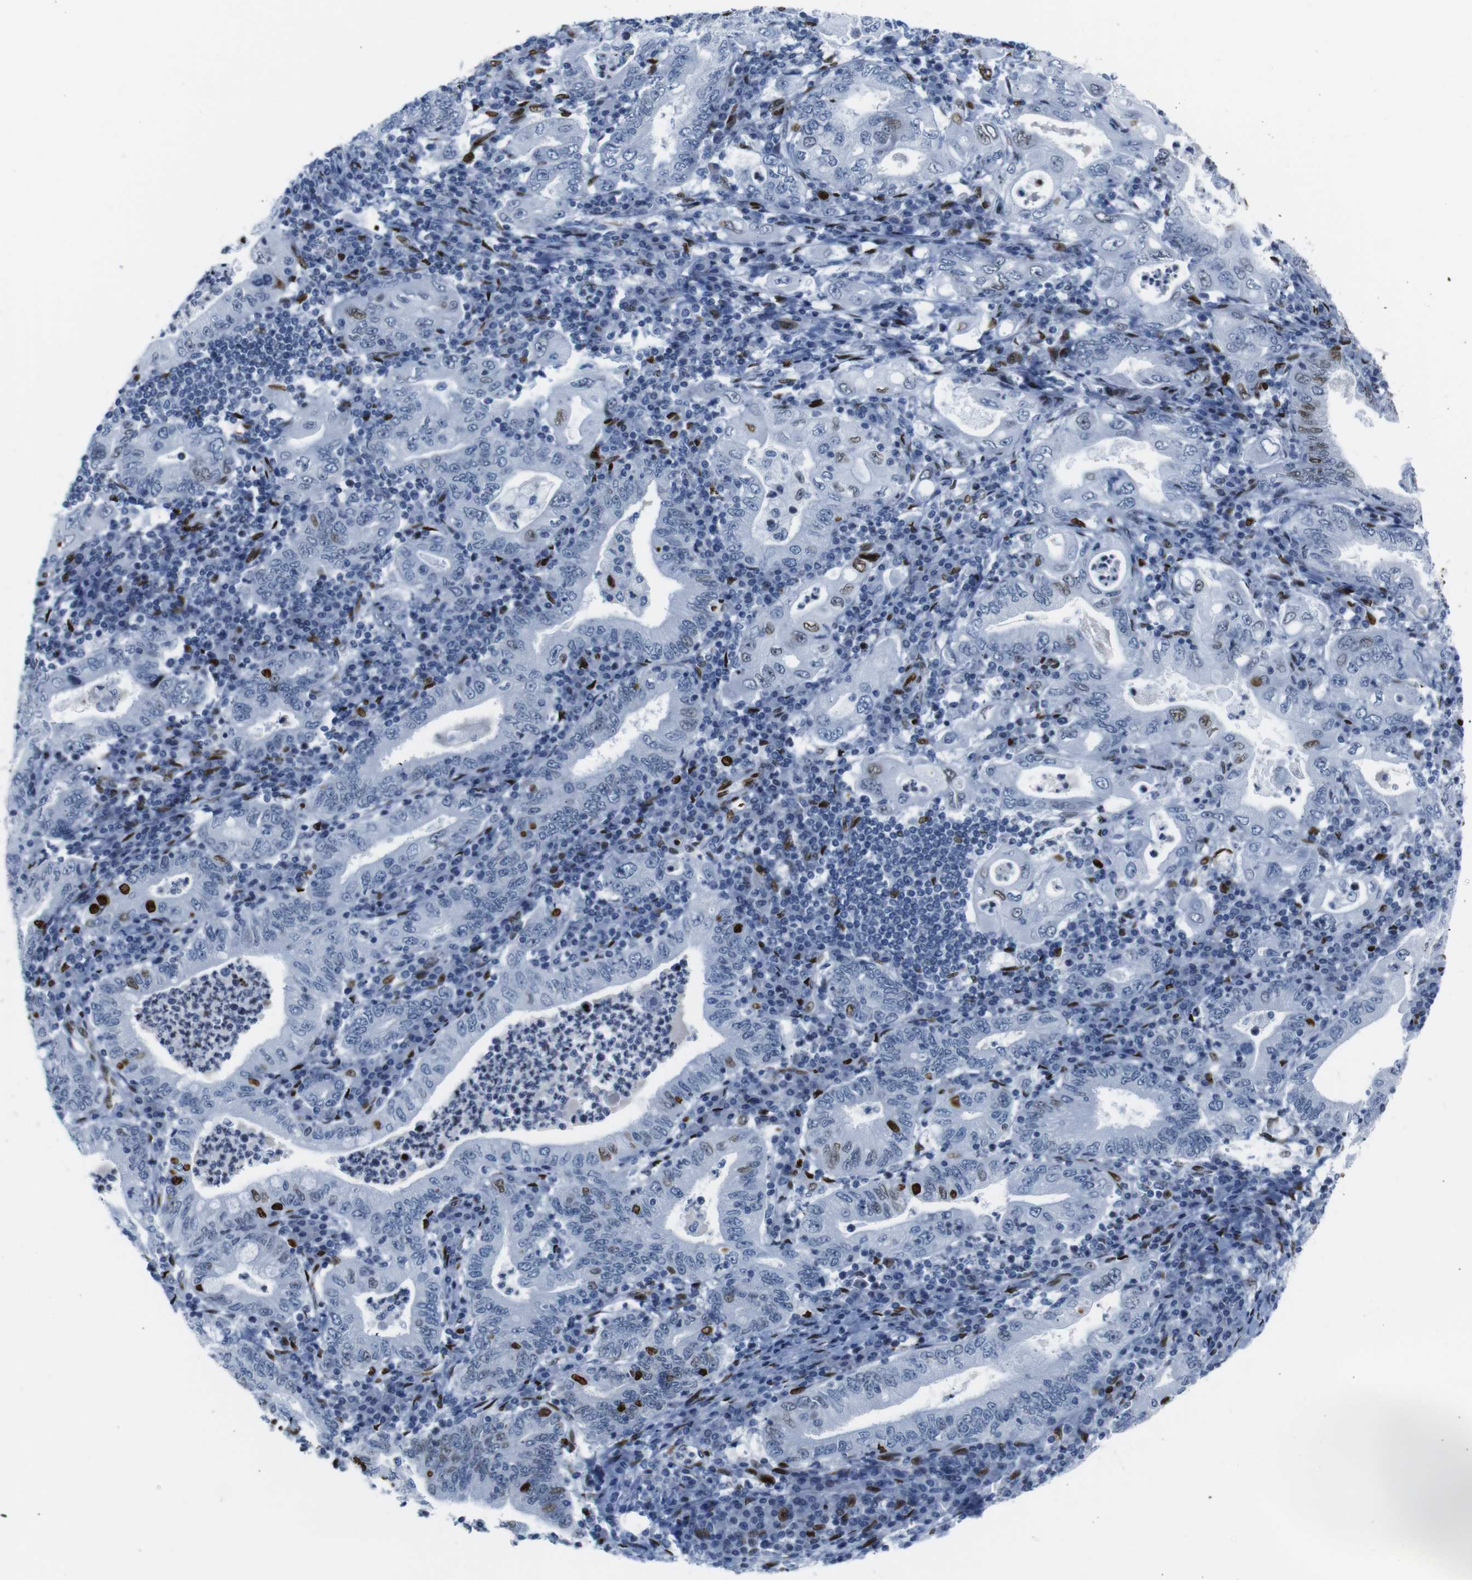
{"staining": {"intensity": "strong", "quantity": "25%-75%", "location": "nuclear"}, "tissue": "stomach cancer", "cell_type": "Tumor cells", "image_type": "cancer", "snomed": [{"axis": "morphology", "description": "Normal tissue, NOS"}, {"axis": "morphology", "description": "Adenocarcinoma, NOS"}, {"axis": "topography", "description": "Esophagus"}, {"axis": "topography", "description": "Stomach, upper"}, {"axis": "topography", "description": "Peripheral nerve tissue"}], "caption": "Immunohistochemistry of human stomach cancer (adenocarcinoma) demonstrates high levels of strong nuclear expression in about 25%-75% of tumor cells.", "gene": "NPIPB15", "patient": {"sex": "male", "age": 62}}